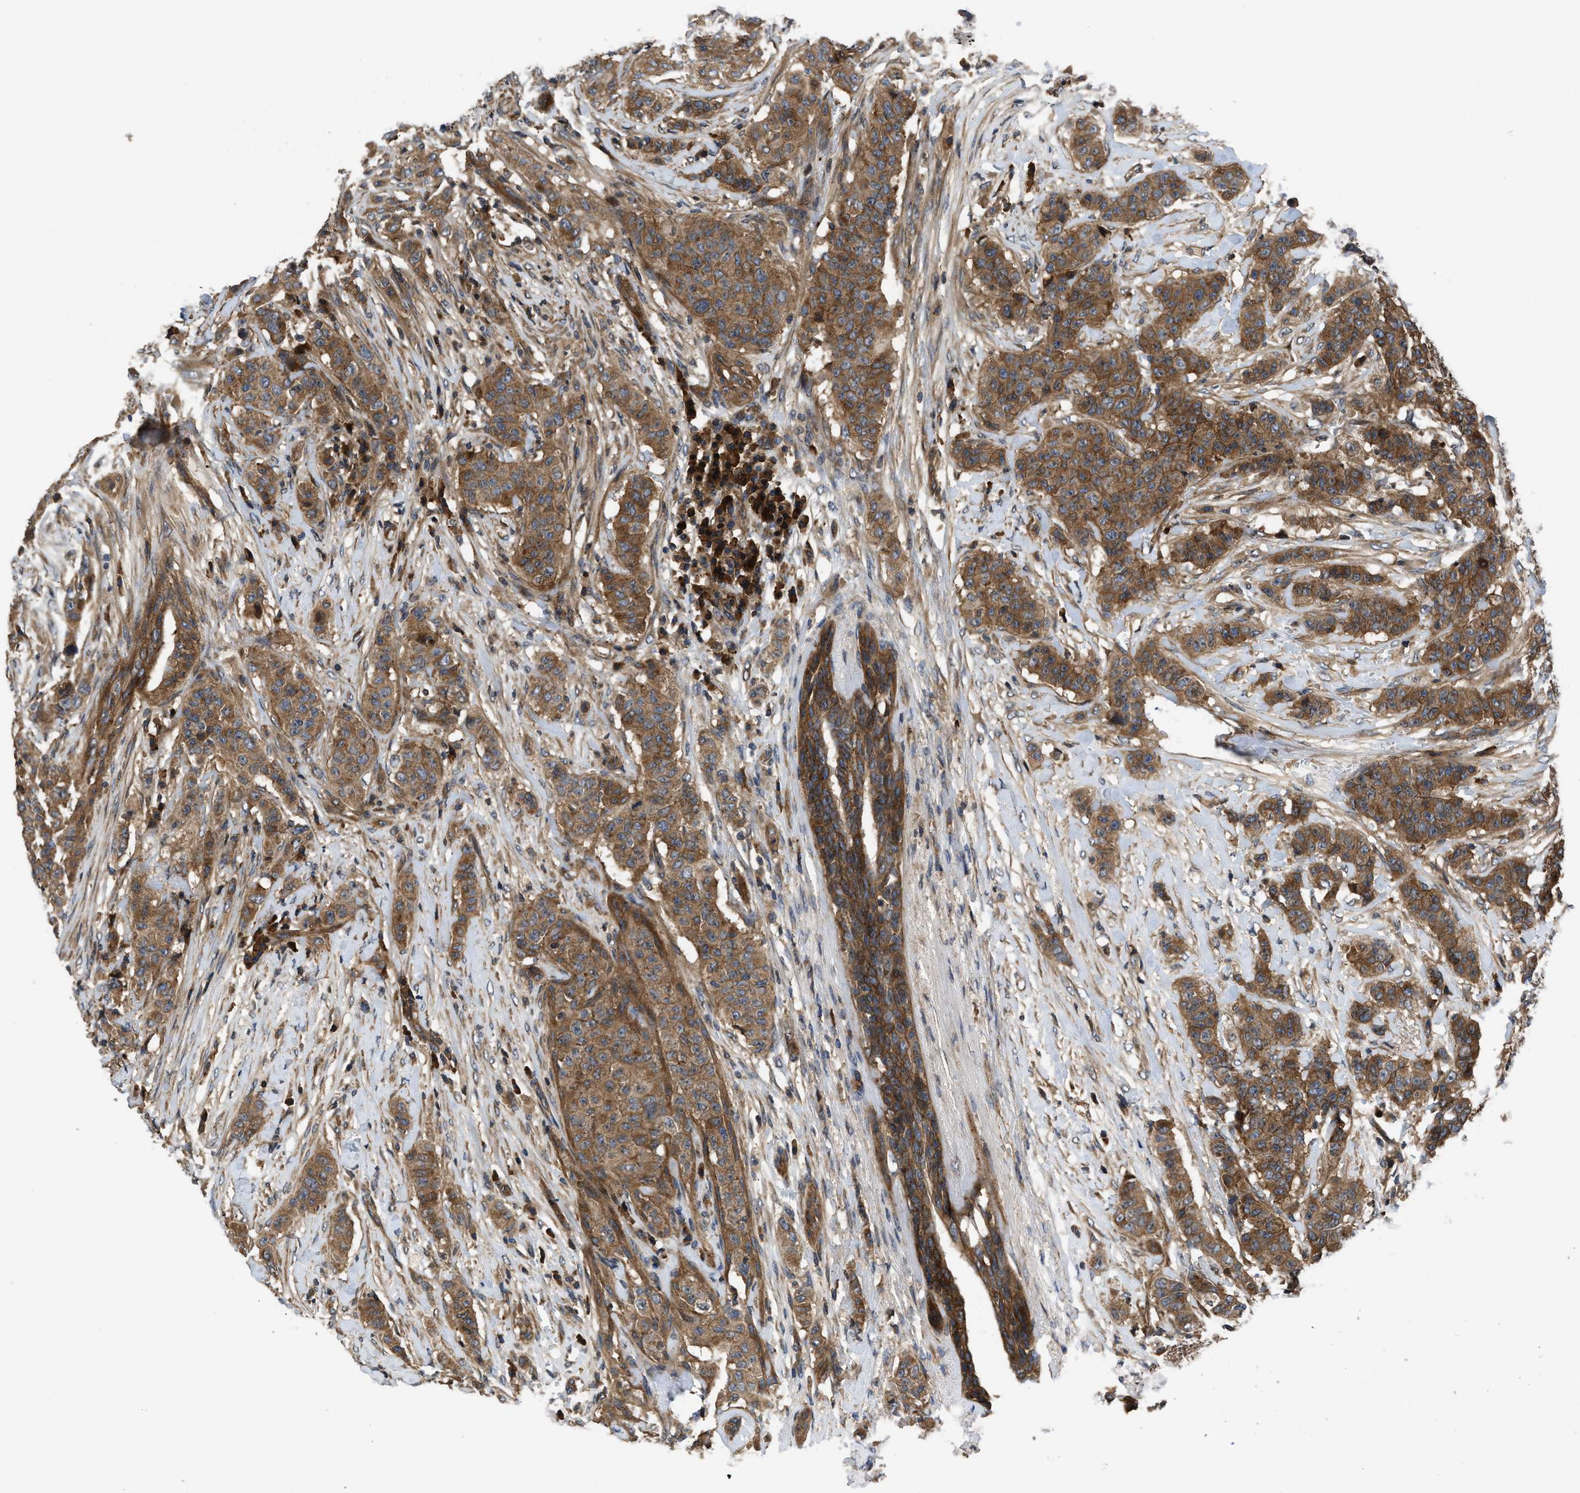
{"staining": {"intensity": "moderate", "quantity": ">75%", "location": "cytoplasmic/membranous"}, "tissue": "breast cancer", "cell_type": "Tumor cells", "image_type": "cancer", "snomed": [{"axis": "morphology", "description": "Normal tissue, NOS"}, {"axis": "morphology", "description": "Duct carcinoma"}, {"axis": "topography", "description": "Breast"}], "caption": "Intraductal carcinoma (breast) tissue displays moderate cytoplasmic/membranous expression in approximately >75% of tumor cells, visualized by immunohistochemistry. (brown staining indicates protein expression, while blue staining denotes nuclei).", "gene": "CNNM3", "patient": {"sex": "female", "age": 40}}